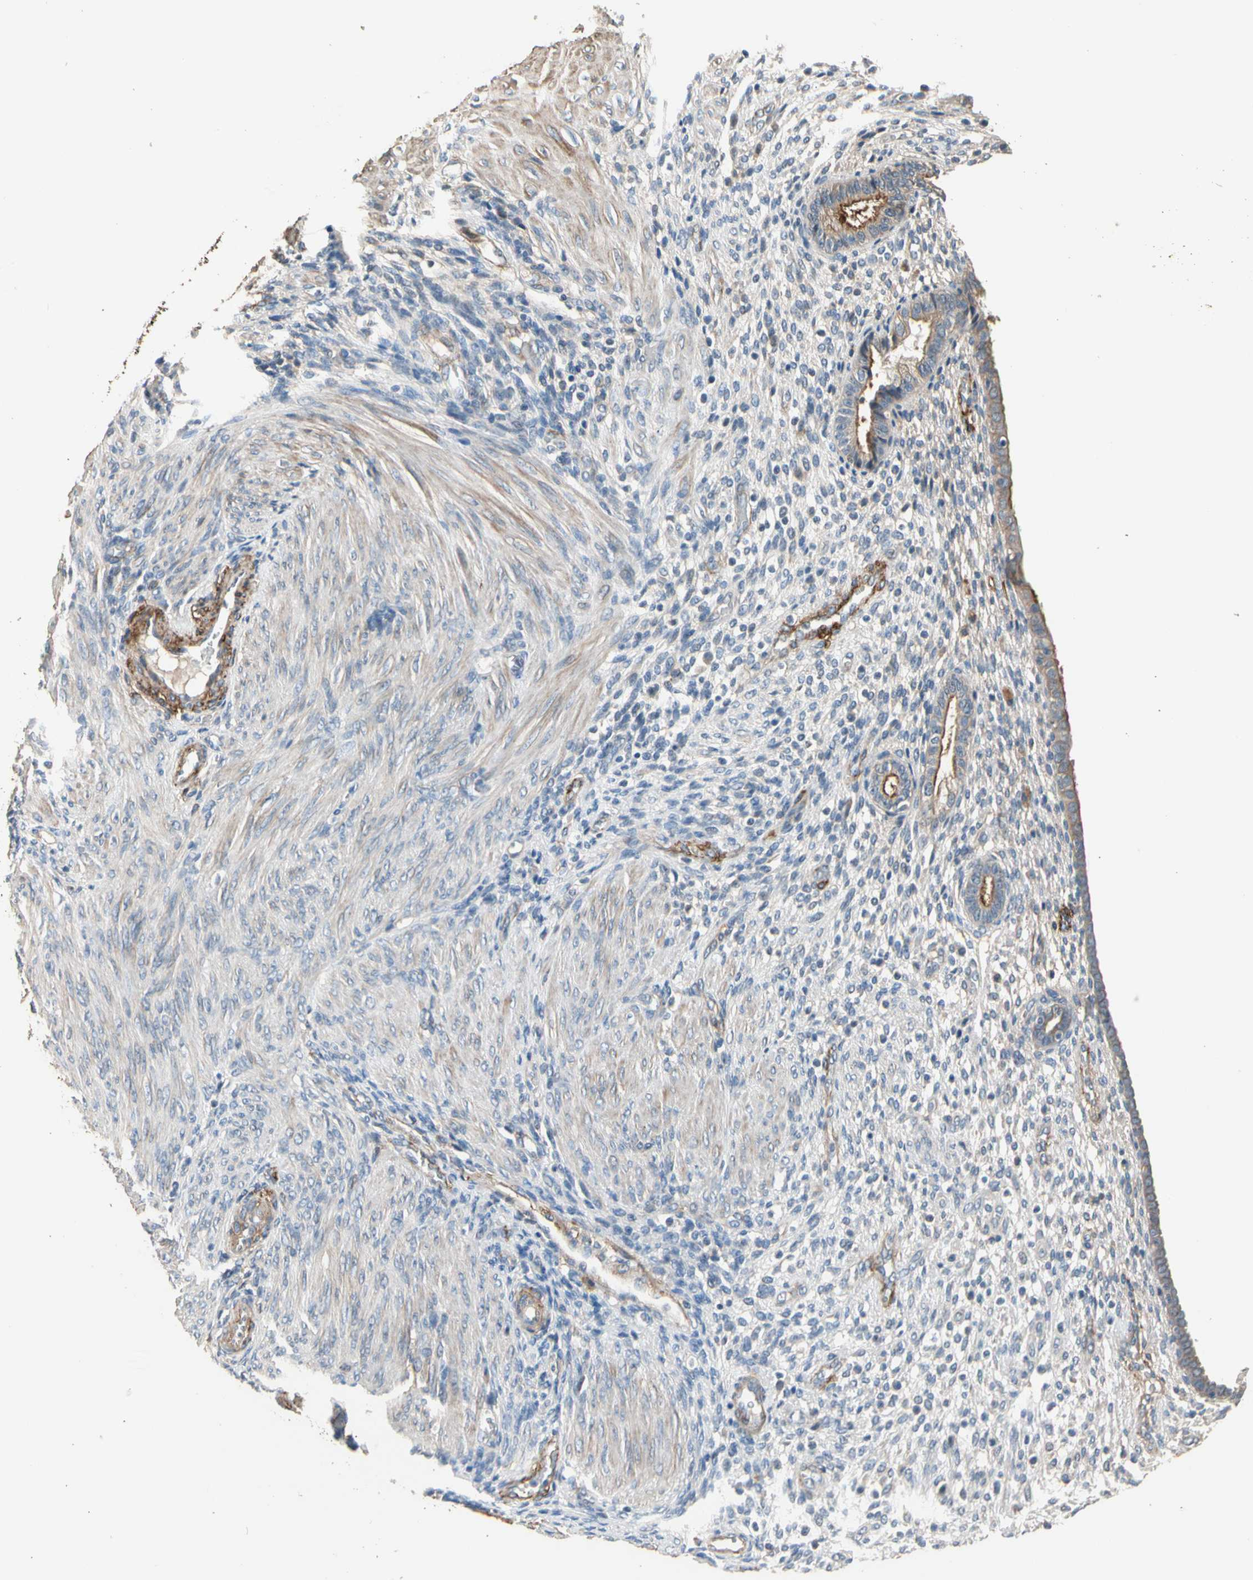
{"staining": {"intensity": "weak", "quantity": "25%-75%", "location": "cytoplasmic/membranous"}, "tissue": "endometrium", "cell_type": "Cells in endometrial stroma", "image_type": "normal", "snomed": [{"axis": "morphology", "description": "Normal tissue, NOS"}, {"axis": "topography", "description": "Endometrium"}], "caption": "IHC micrograph of normal human endometrium stained for a protein (brown), which exhibits low levels of weak cytoplasmic/membranous expression in approximately 25%-75% of cells in endometrial stroma.", "gene": "SUSD2", "patient": {"sex": "female", "age": 72}}